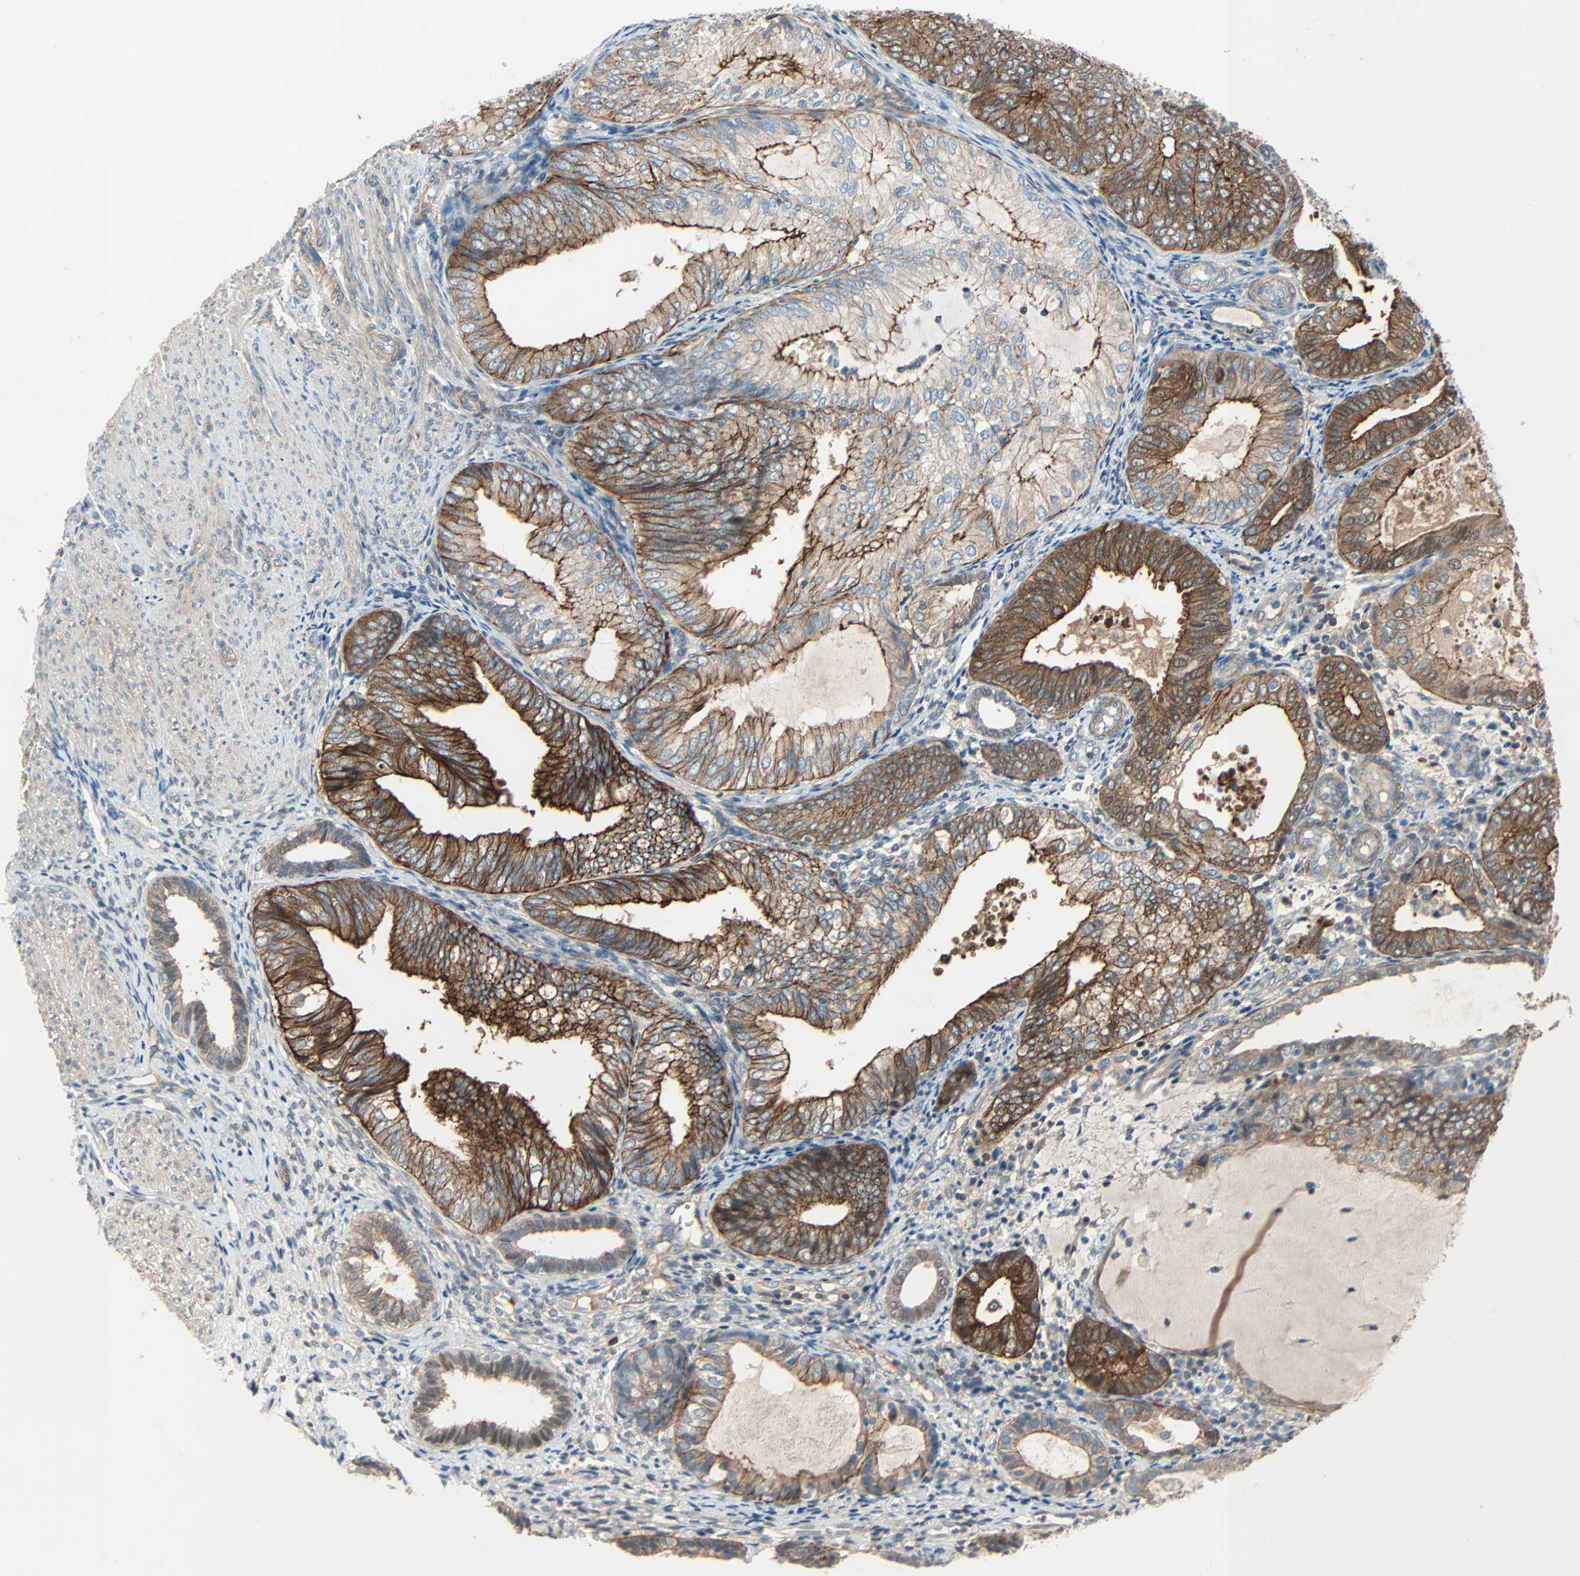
{"staining": {"intensity": "strong", "quantity": ">75%", "location": "cytoplasmic/membranous"}, "tissue": "endometrial cancer", "cell_type": "Tumor cells", "image_type": "cancer", "snomed": [{"axis": "morphology", "description": "Adenocarcinoma, NOS"}, {"axis": "topography", "description": "Endometrium"}], "caption": "A high-resolution photomicrograph shows immunohistochemistry staining of endometrial cancer (adenocarcinoma), which displays strong cytoplasmic/membranous positivity in about >75% of tumor cells. (Stains: DAB in brown, nuclei in blue, Microscopy: brightfield microscopy at high magnification).", "gene": "TNFRSF12A", "patient": {"sex": "female", "age": 81}}